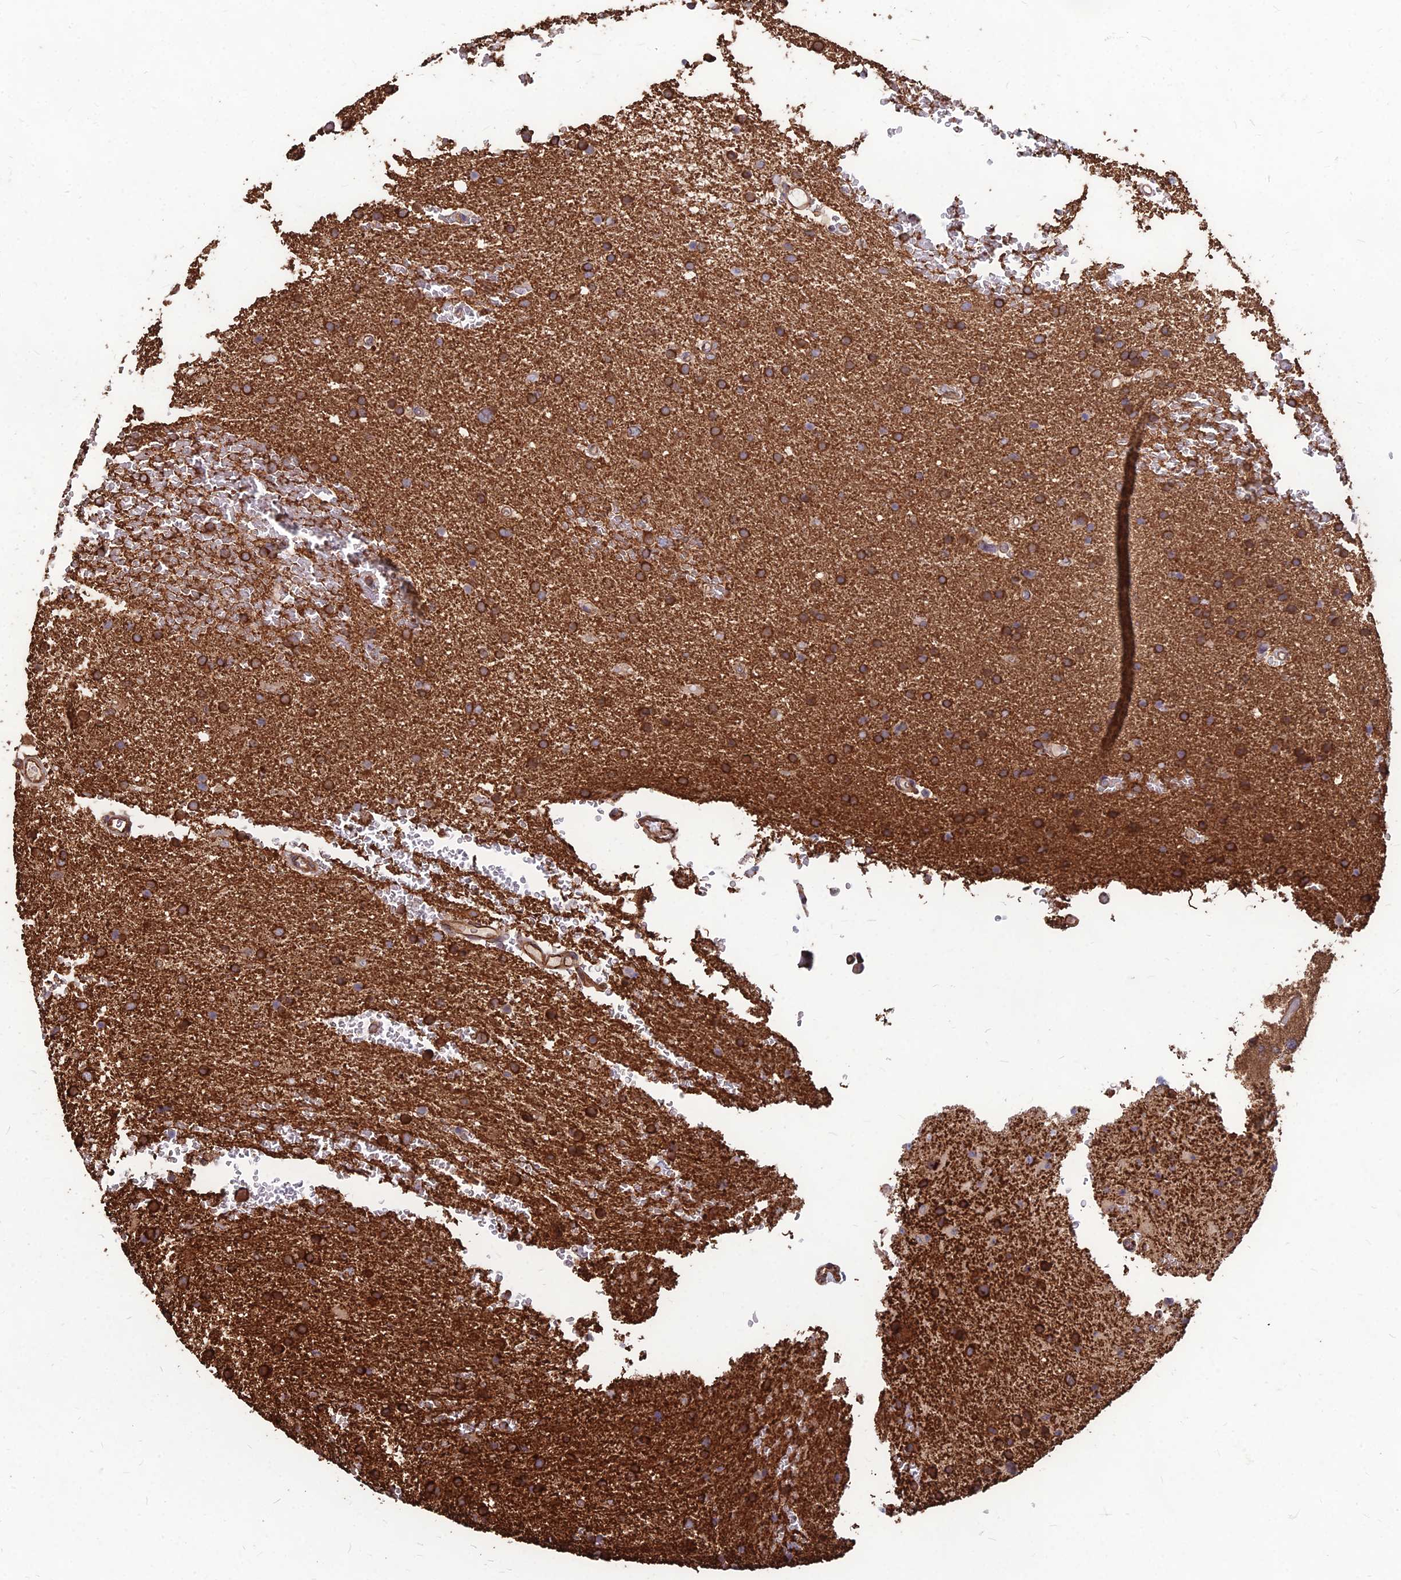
{"staining": {"intensity": "moderate", "quantity": ">75%", "location": "cytoplasmic/membranous"}, "tissue": "glioma", "cell_type": "Tumor cells", "image_type": "cancer", "snomed": [{"axis": "morphology", "description": "Glioma, malignant, High grade"}, {"axis": "topography", "description": "Cerebral cortex"}], "caption": "An image of malignant glioma (high-grade) stained for a protein exhibits moderate cytoplasmic/membranous brown staining in tumor cells.", "gene": "LSM6", "patient": {"sex": "female", "age": 36}}